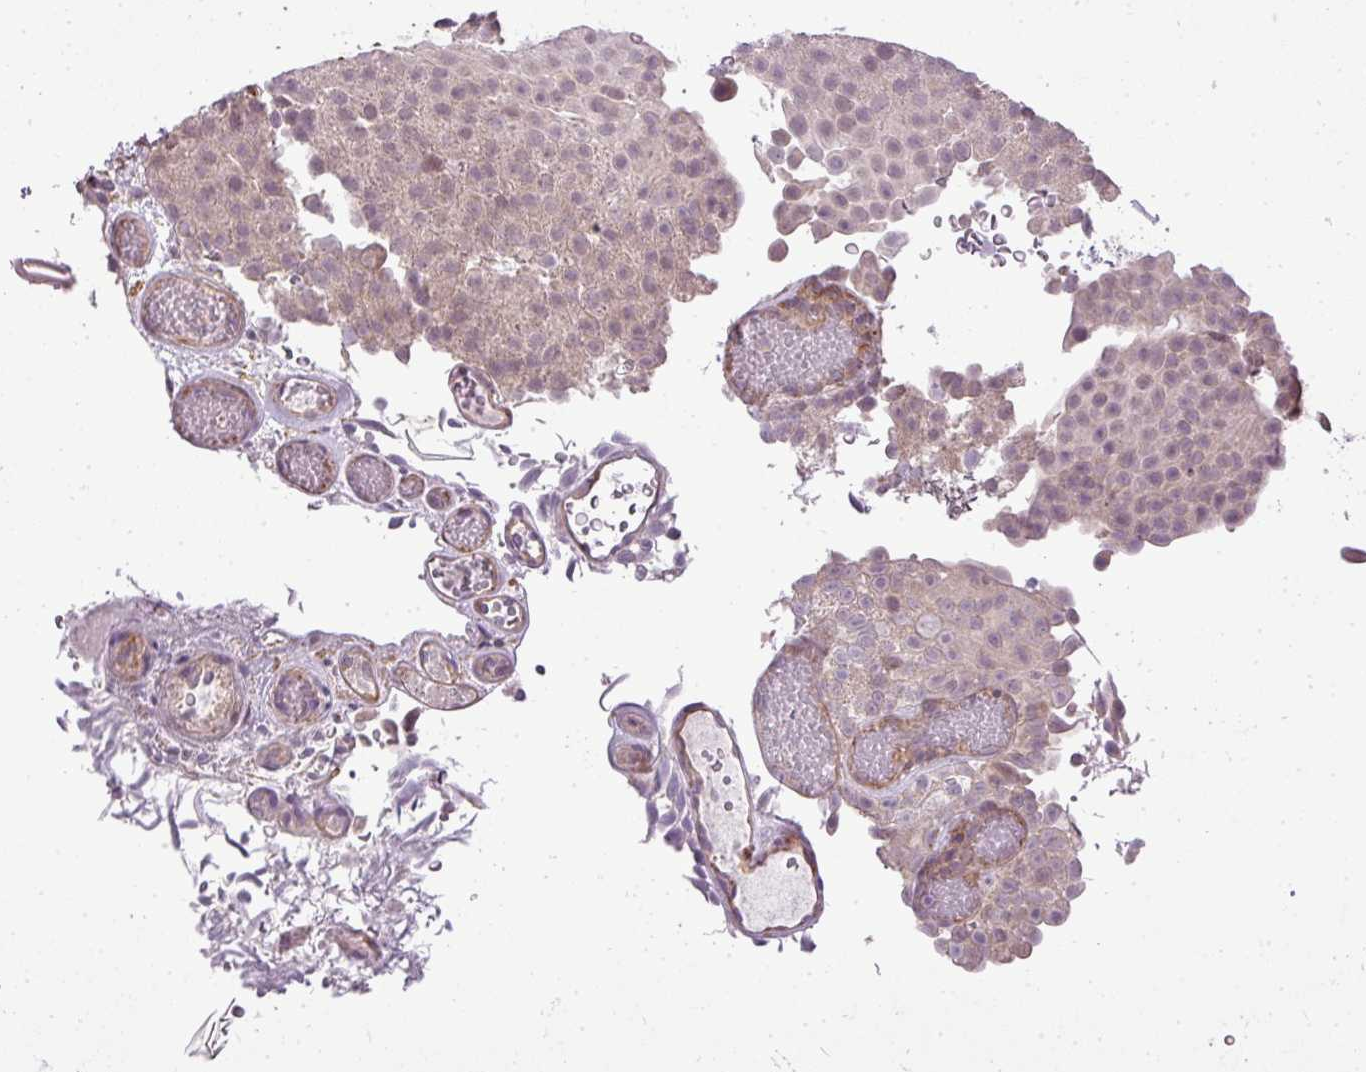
{"staining": {"intensity": "negative", "quantity": "none", "location": "none"}, "tissue": "urothelial cancer", "cell_type": "Tumor cells", "image_type": "cancer", "snomed": [{"axis": "morphology", "description": "Urothelial carcinoma, Low grade"}, {"axis": "topography", "description": "Urinary bladder"}], "caption": "Protein analysis of urothelial cancer displays no significant expression in tumor cells.", "gene": "PDRG1", "patient": {"sex": "male", "age": 78}}